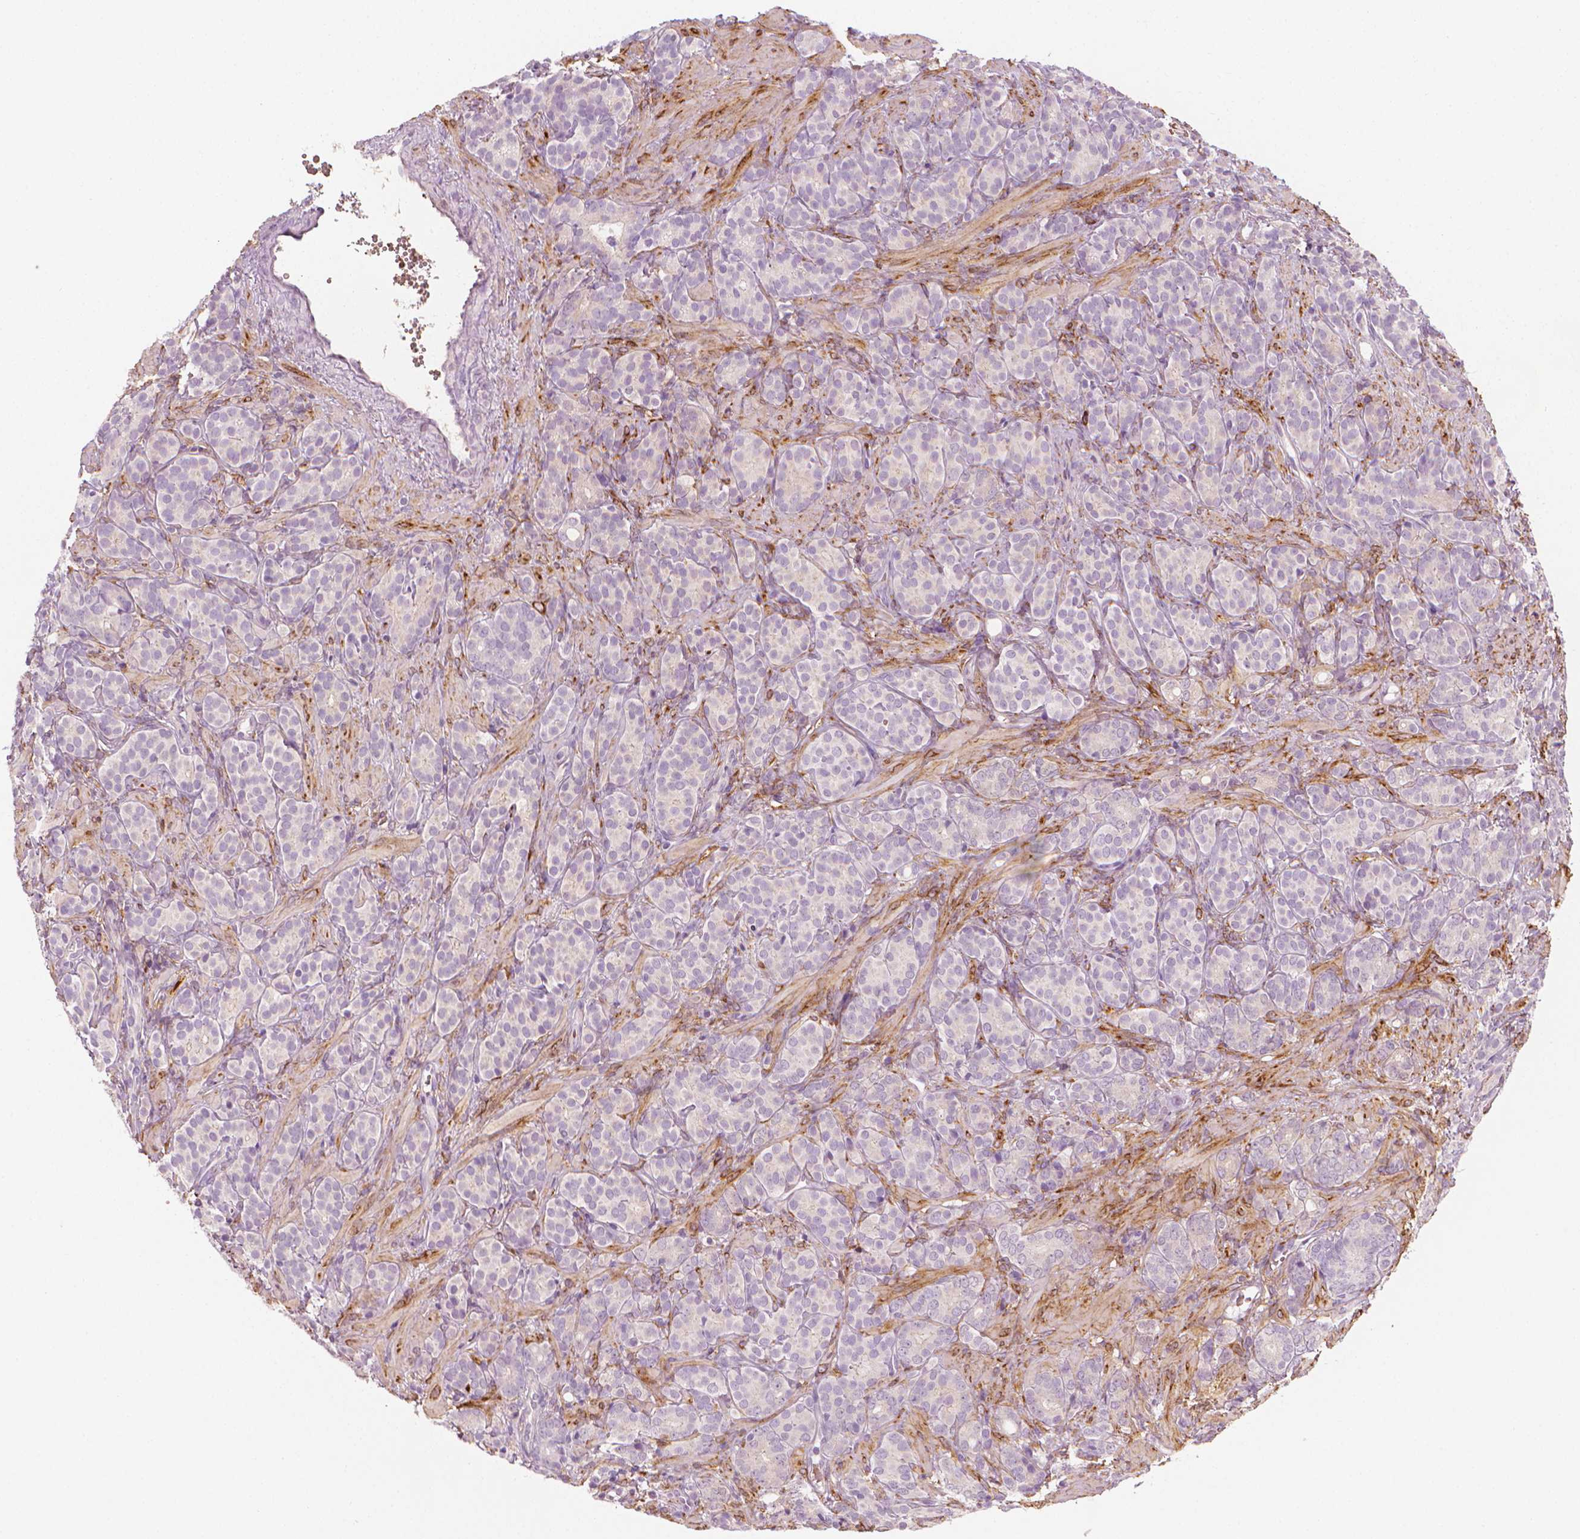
{"staining": {"intensity": "negative", "quantity": "none", "location": "none"}, "tissue": "prostate cancer", "cell_type": "Tumor cells", "image_type": "cancer", "snomed": [{"axis": "morphology", "description": "Adenocarcinoma, High grade"}, {"axis": "topography", "description": "Prostate"}], "caption": "A high-resolution image shows immunohistochemistry (IHC) staining of prostate adenocarcinoma (high-grade), which demonstrates no significant expression in tumor cells.", "gene": "CES1", "patient": {"sex": "male", "age": 84}}